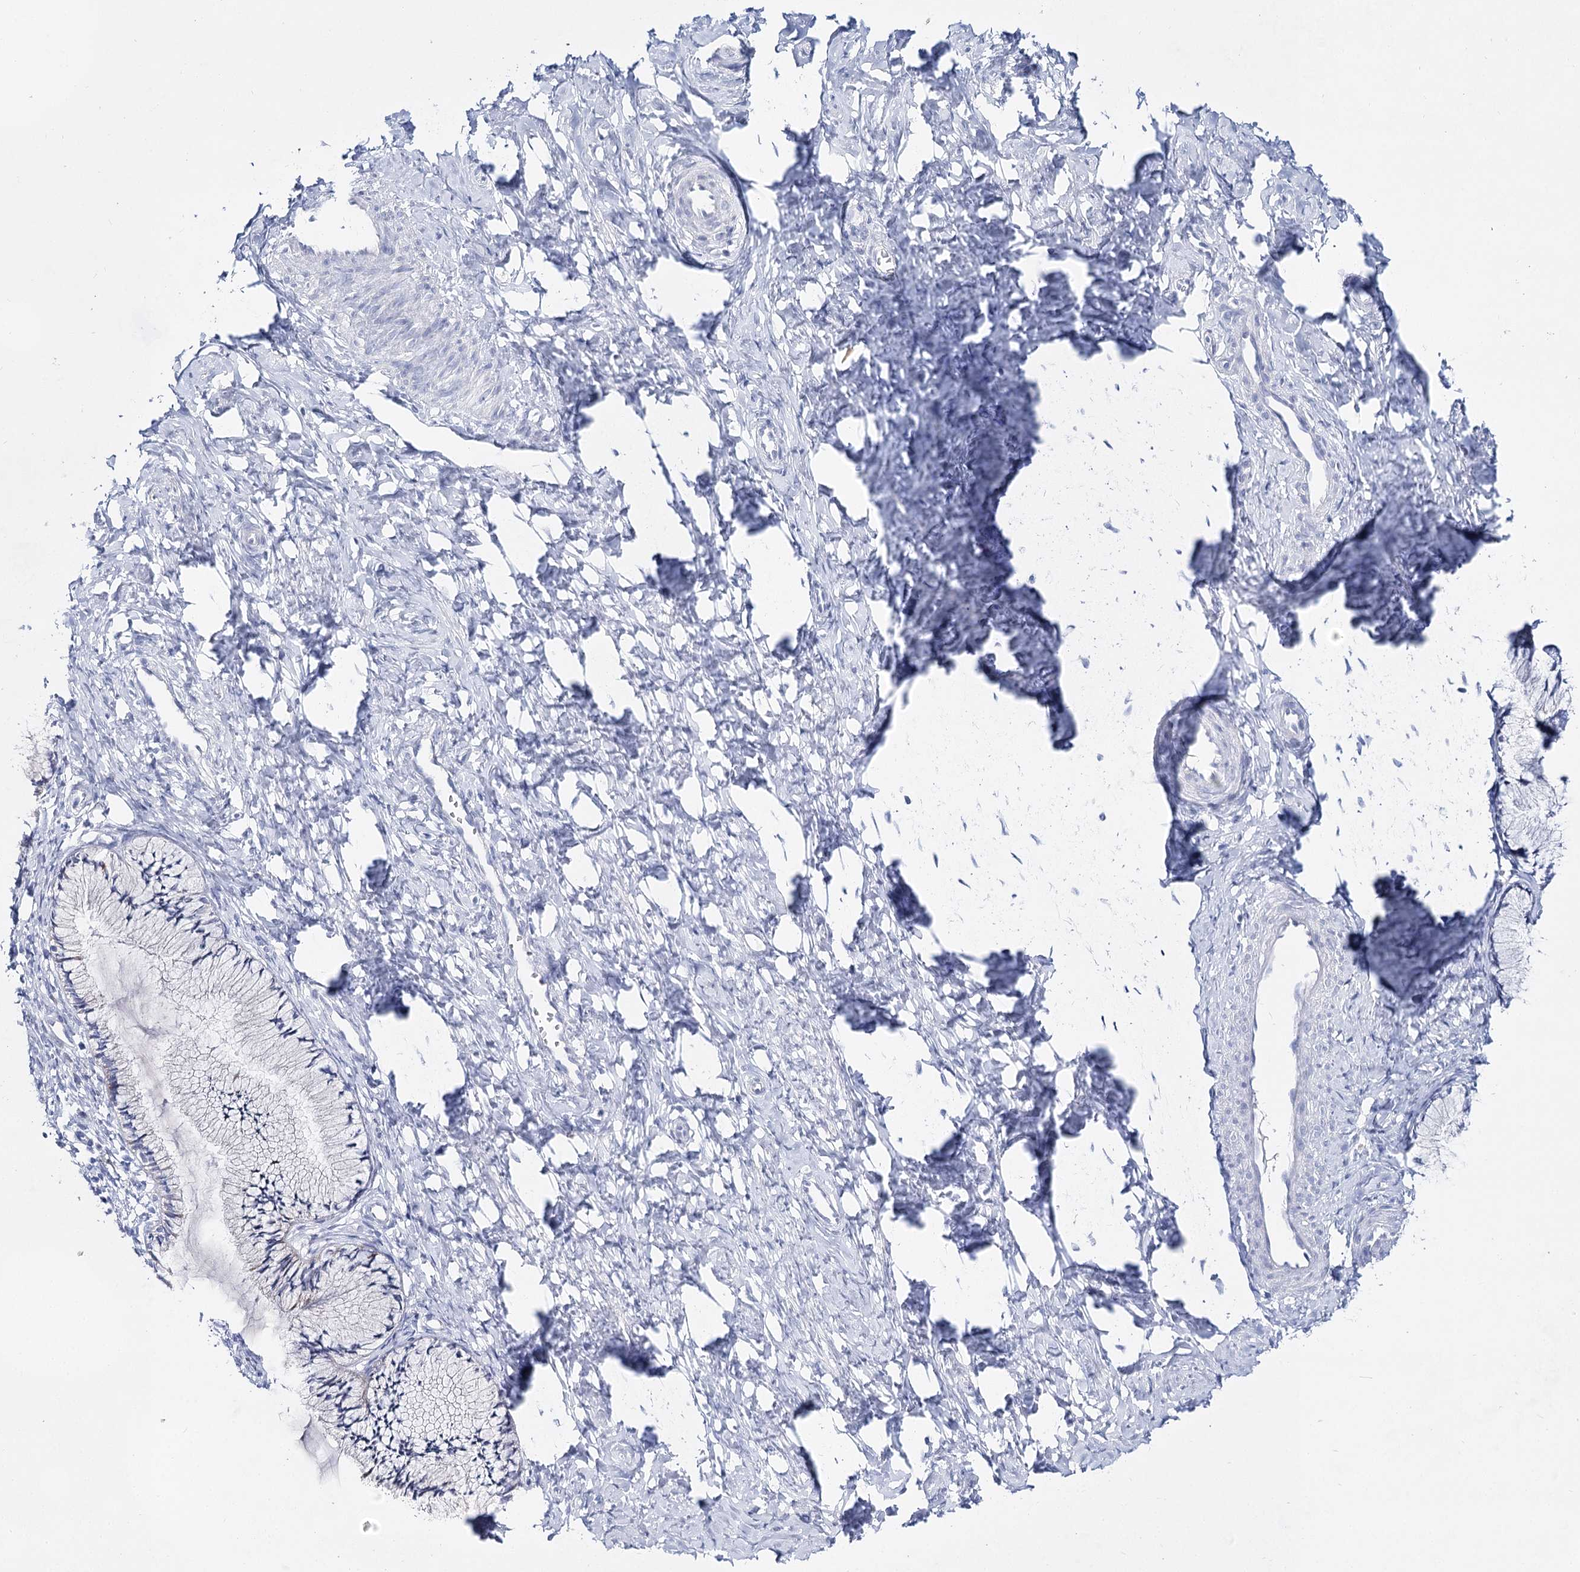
{"staining": {"intensity": "negative", "quantity": "none", "location": "none"}, "tissue": "cervix", "cell_type": "Glandular cells", "image_type": "normal", "snomed": [{"axis": "morphology", "description": "Normal tissue, NOS"}, {"axis": "topography", "description": "Cervix"}], "caption": "High power microscopy histopathology image of an immunohistochemistry (IHC) photomicrograph of unremarkable cervix, revealing no significant expression in glandular cells.", "gene": "BPHL", "patient": {"sex": "female", "age": 27}}